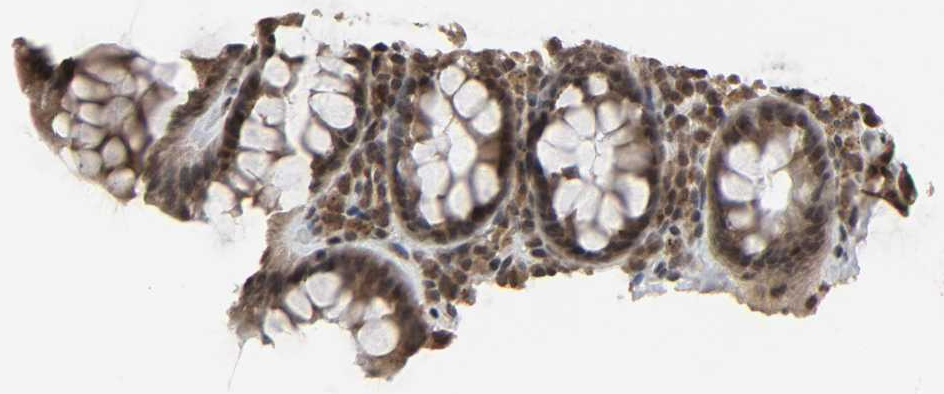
{"staining": {"intensity": "moderate", "quantity": "25%-75%", "location": "nuclear"}, "tissue": "rectum", "cell_type": "Glandular cells", "image_type": "normal", "snomed": [{"axis": "morphology", "description": "Normal tissue, NOS"}, {"axis": "topography", "description": "Rectum"}], "caption": "Rectum stained for a protein displays moderate nuclear positivity in glandular cells. The protein is stained brown, and the nuclei are stained in blue (DAB (3,3'-diaminobenzidine) IHC with brightfield microscopy, high magnification).", "gene": "XRCC1", "patient": {"sex": "male", "age": 92}}